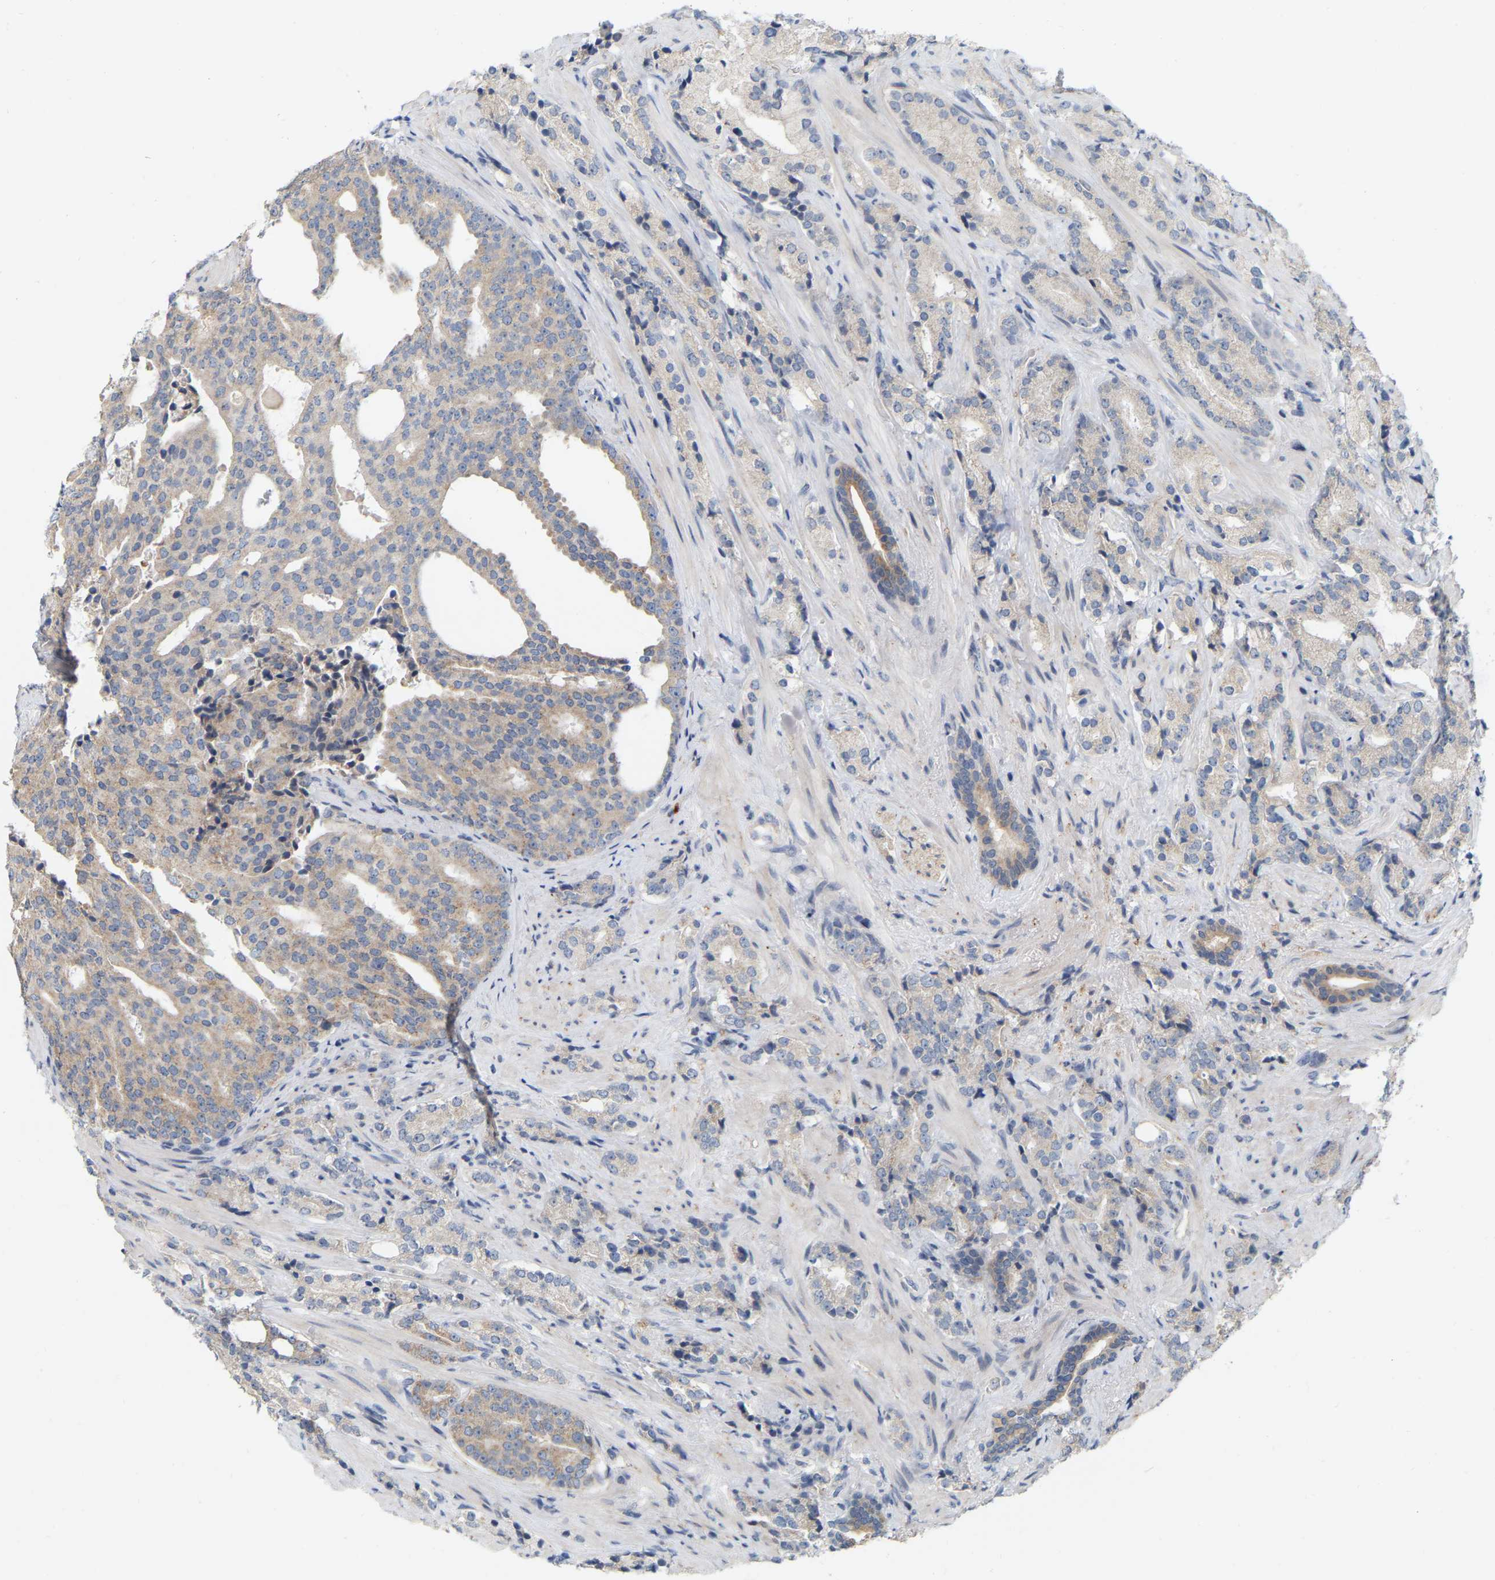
{"staining": {"intensity": "weak", "quantity": "<25%", "location": "cytoplasmic/membranous"}, "tissue": "prostate cancer", "cell_type": "Tumor cells", "image_type": "cancer", "snomed": [{"axis": "morphology", "description": "Adenocarcinoma, High grade"}, {"axis": "topography", "description": "Prostate"}], "caption": "A high-resolution micrograph shows IHC staining of adenocarcinoma (high-grade) (prostate), which shows no significant positivity in tumor cells.", "gene": "SSH1", "patient": {"sex": "male", "age": 71}}